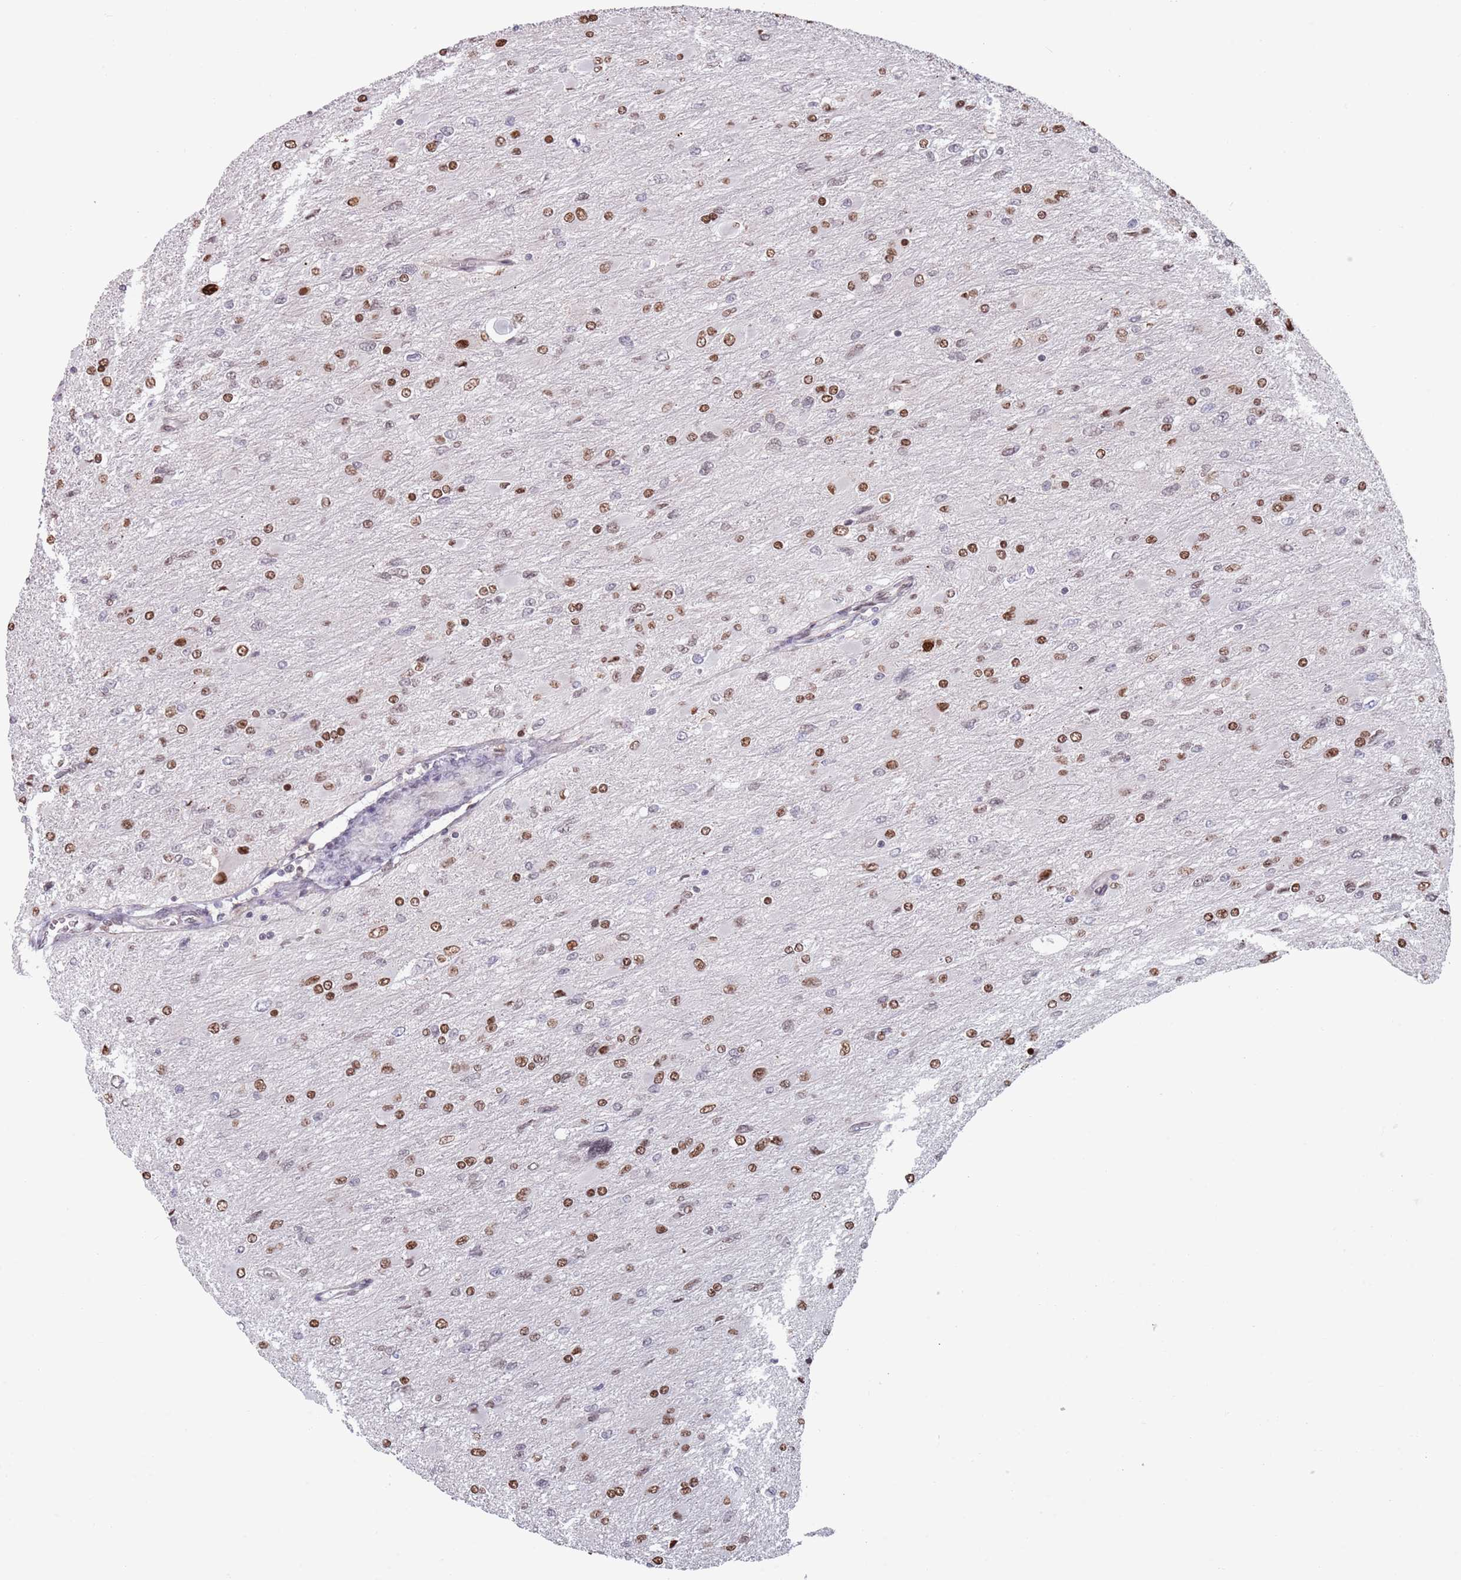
{"staining": {"intensity": "moderate", "quantity": "25%-75%", "location": "nuclear"}, "tissue": "glioma", "cell_type": "Tumor cells", "image_type": "cancer", "snomed": [{"axis": "morphology", "description": "Glioma, malignant, High grade"}, {"axis": "topography", "description": "Cerebral cortex"}], "caption": "A micrograph of glioma stained for a protein exhibits moderate nuclear brown staining in tumor cells.", "gene": "MFSD12", "patient": {"sex": "female", "age": 36}}